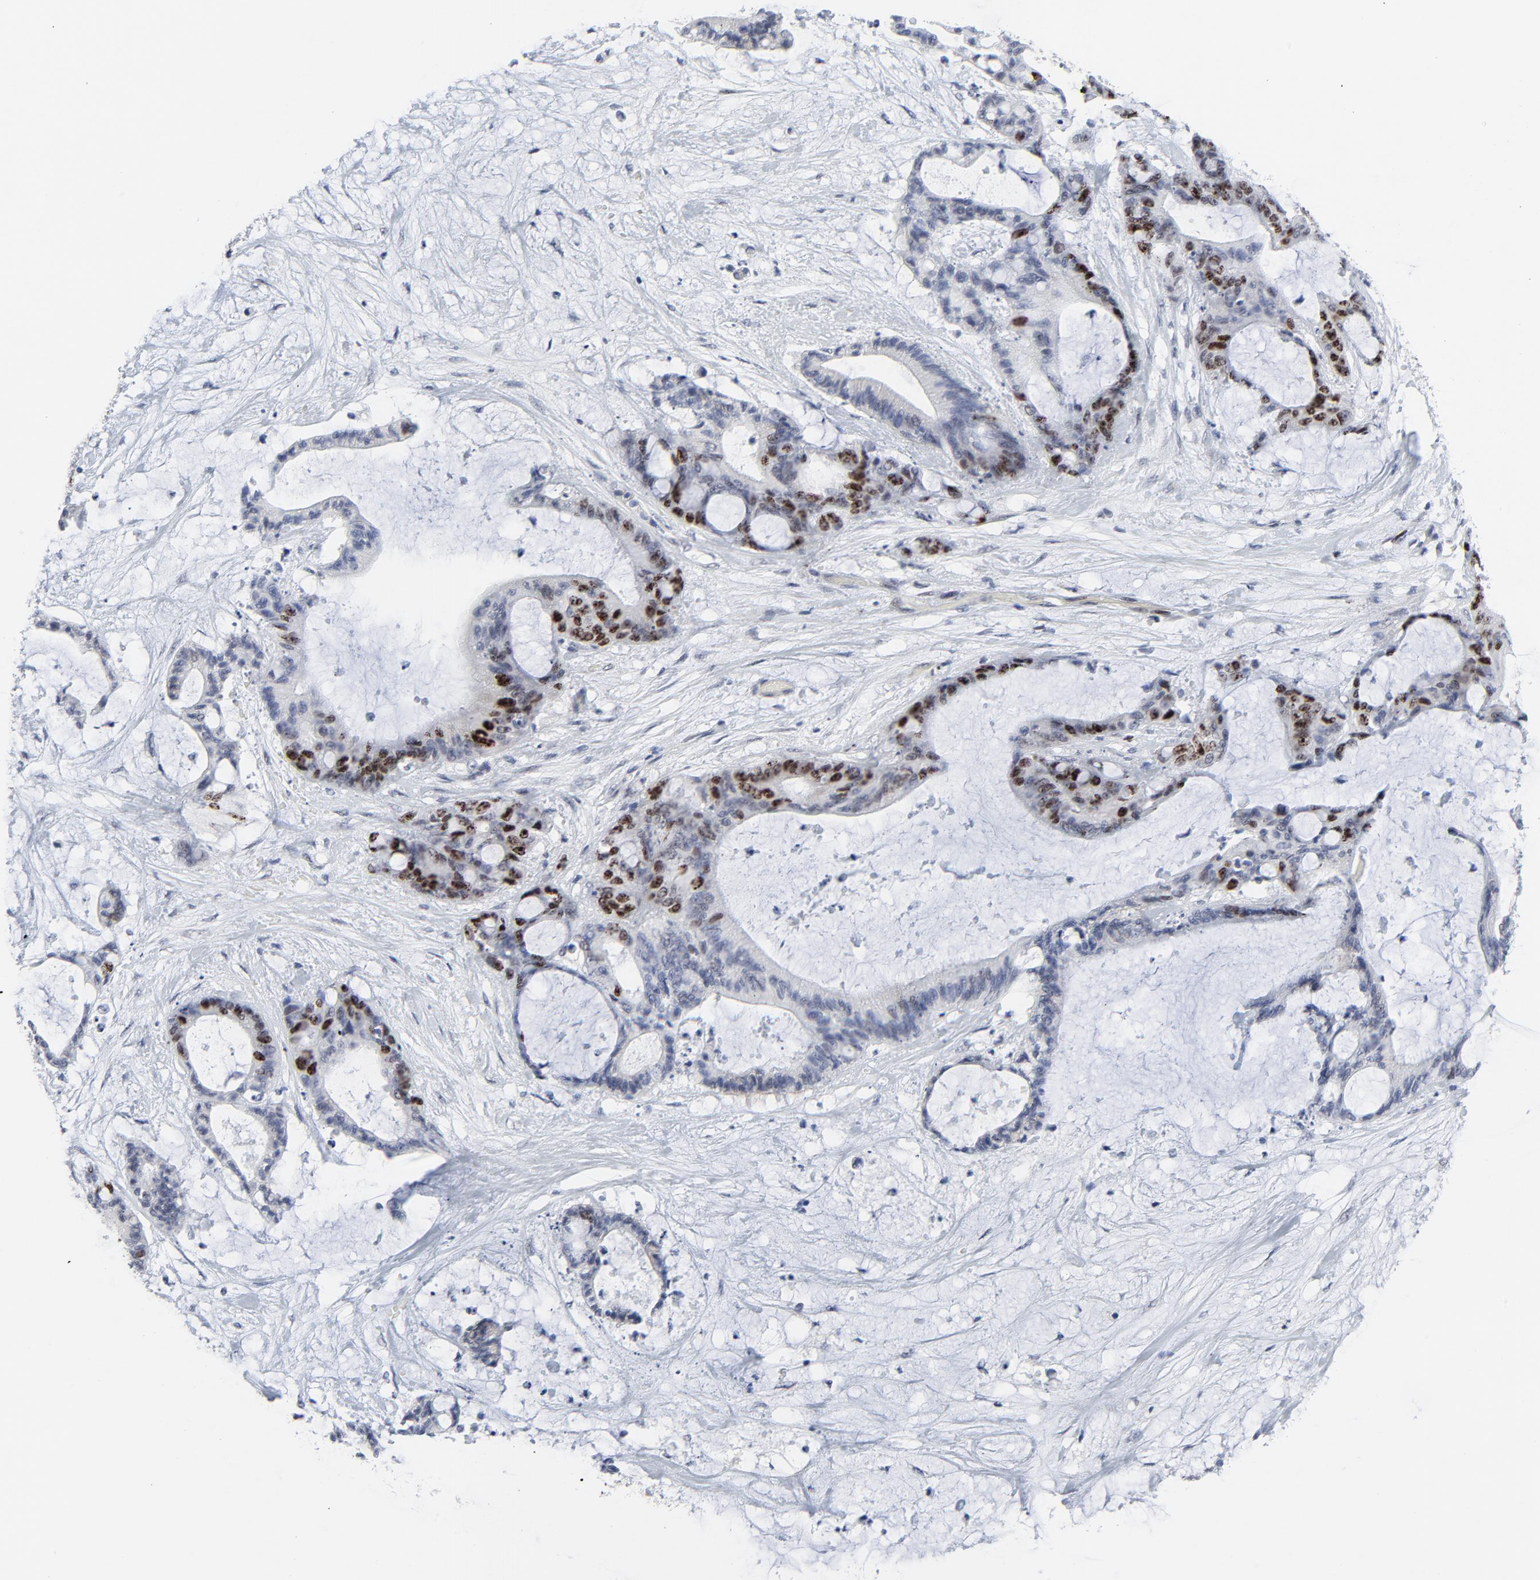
{"staining": {"intensity": "moderate", "quantity": "25%-75%", "location": "nuclear"}, "tissue": "liver cancer", "cell_type": "Tumor cells", "image_type": "cancer", "snomed": [{"axis": "morphology", "description": "Cholangiocarcinoma"}, {"axis": "topography", "description": "Liver"}], "caption": "DAB (3,3'-diaminobenzidine) immunohistochemical staining of liver cancer (cholangiocarcinoma) shows moderate nuclear protein expression in approximately 25%-75% of tumor cells. (Brightfield microscopy of DAB IHC at high magnification).", "gene": "ZNF589", "patient": {"sex": "female", "age": 73}}